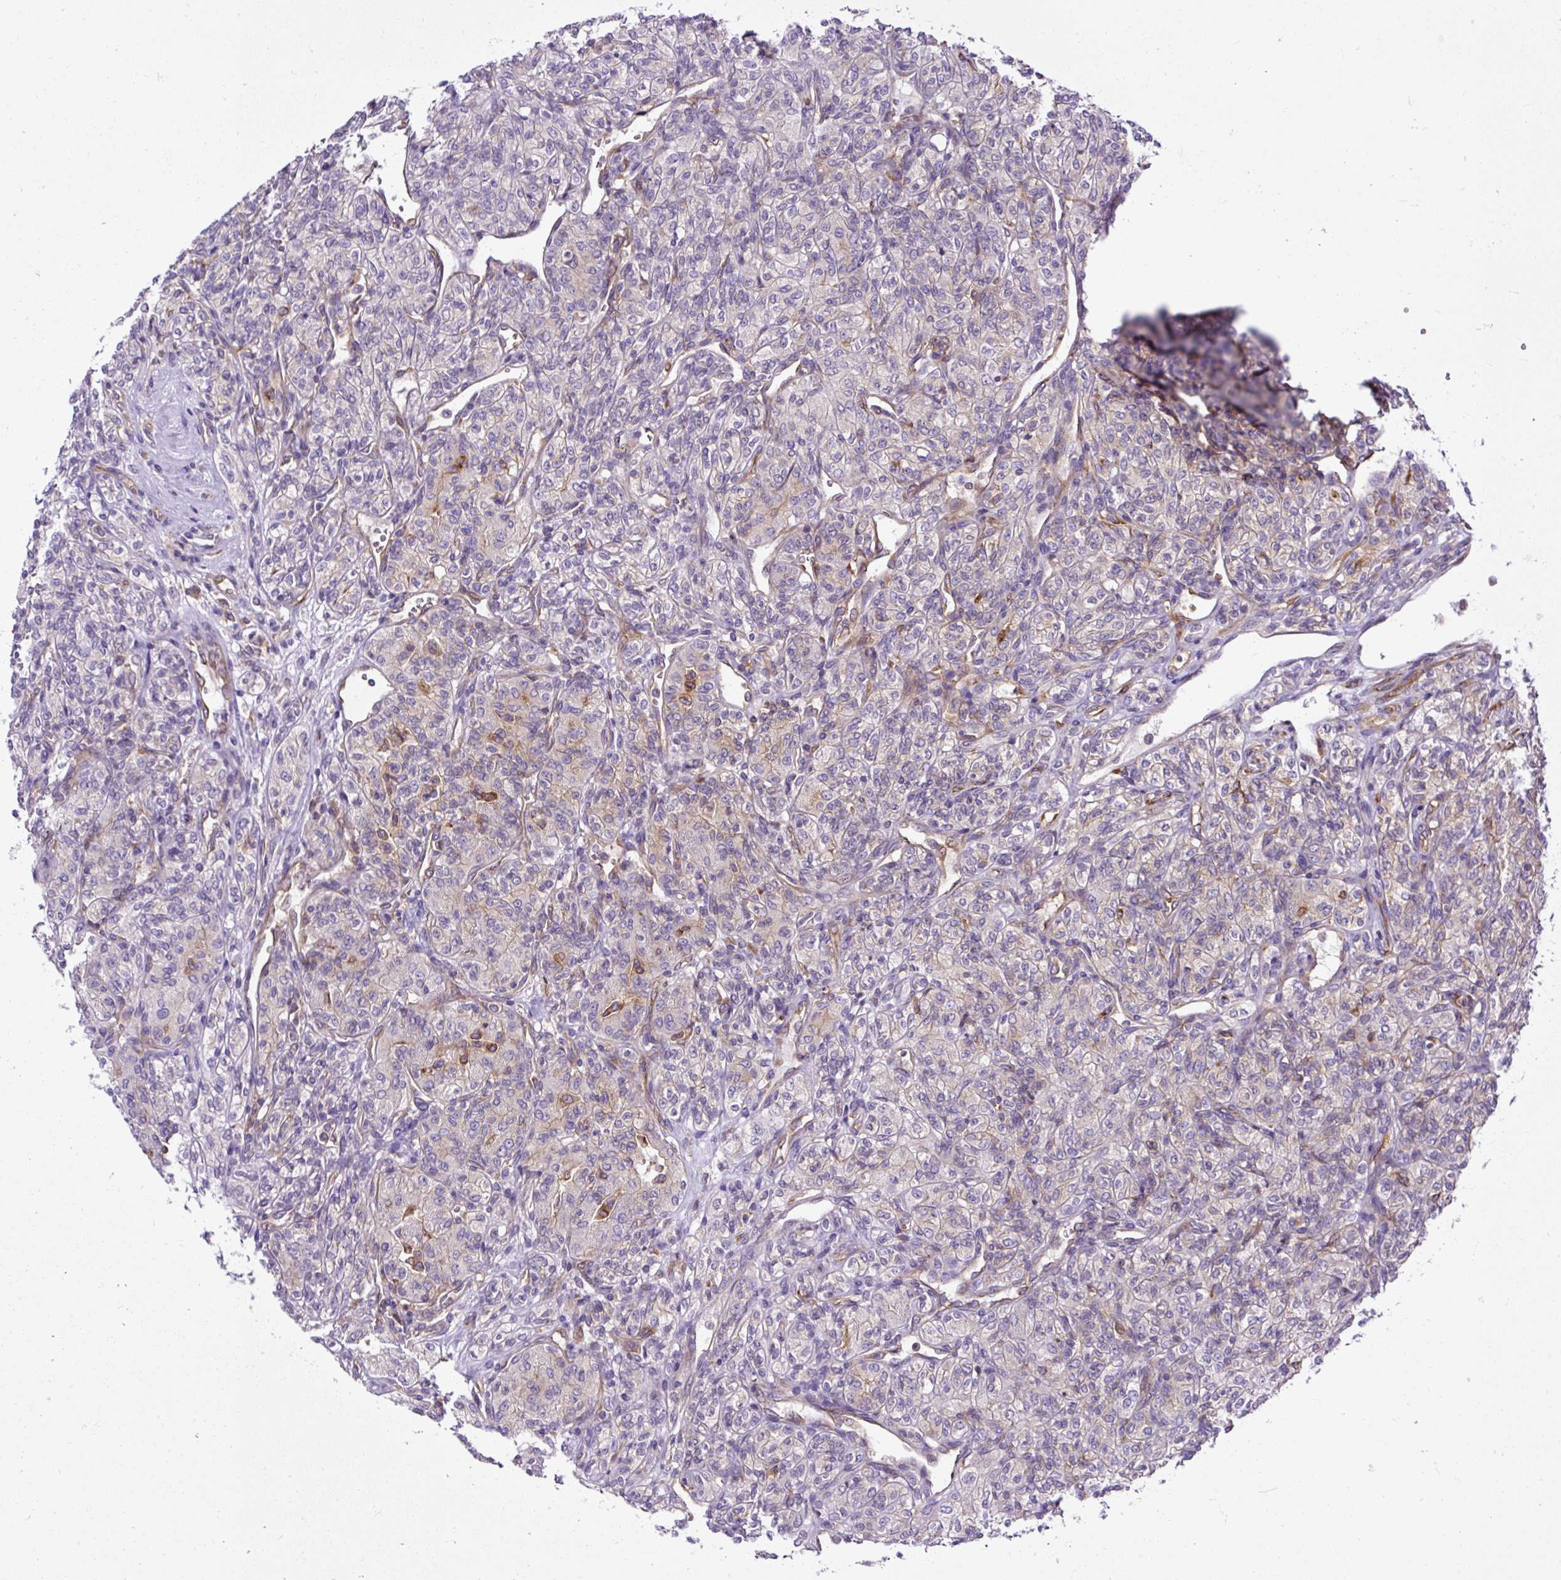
{"staining": {"intensity": "negative", "quantity": "none", "location": "none"}, "tissue": "renal cancer", "cell_type": "Tumor cells", "image_type": "cancer", "snomed": [{"axis": "morphology", "description": "Adenocarcinoma, NOS"}, {"axis": "topography", "description": "Kidney"}], "caption": "The IHC micrograph has no significant staining in tumor cells of renal cancer (adenocarcinoma) tissue.", "gene": "MAP1S", "patient": {"sex": "male", "age": 77}}